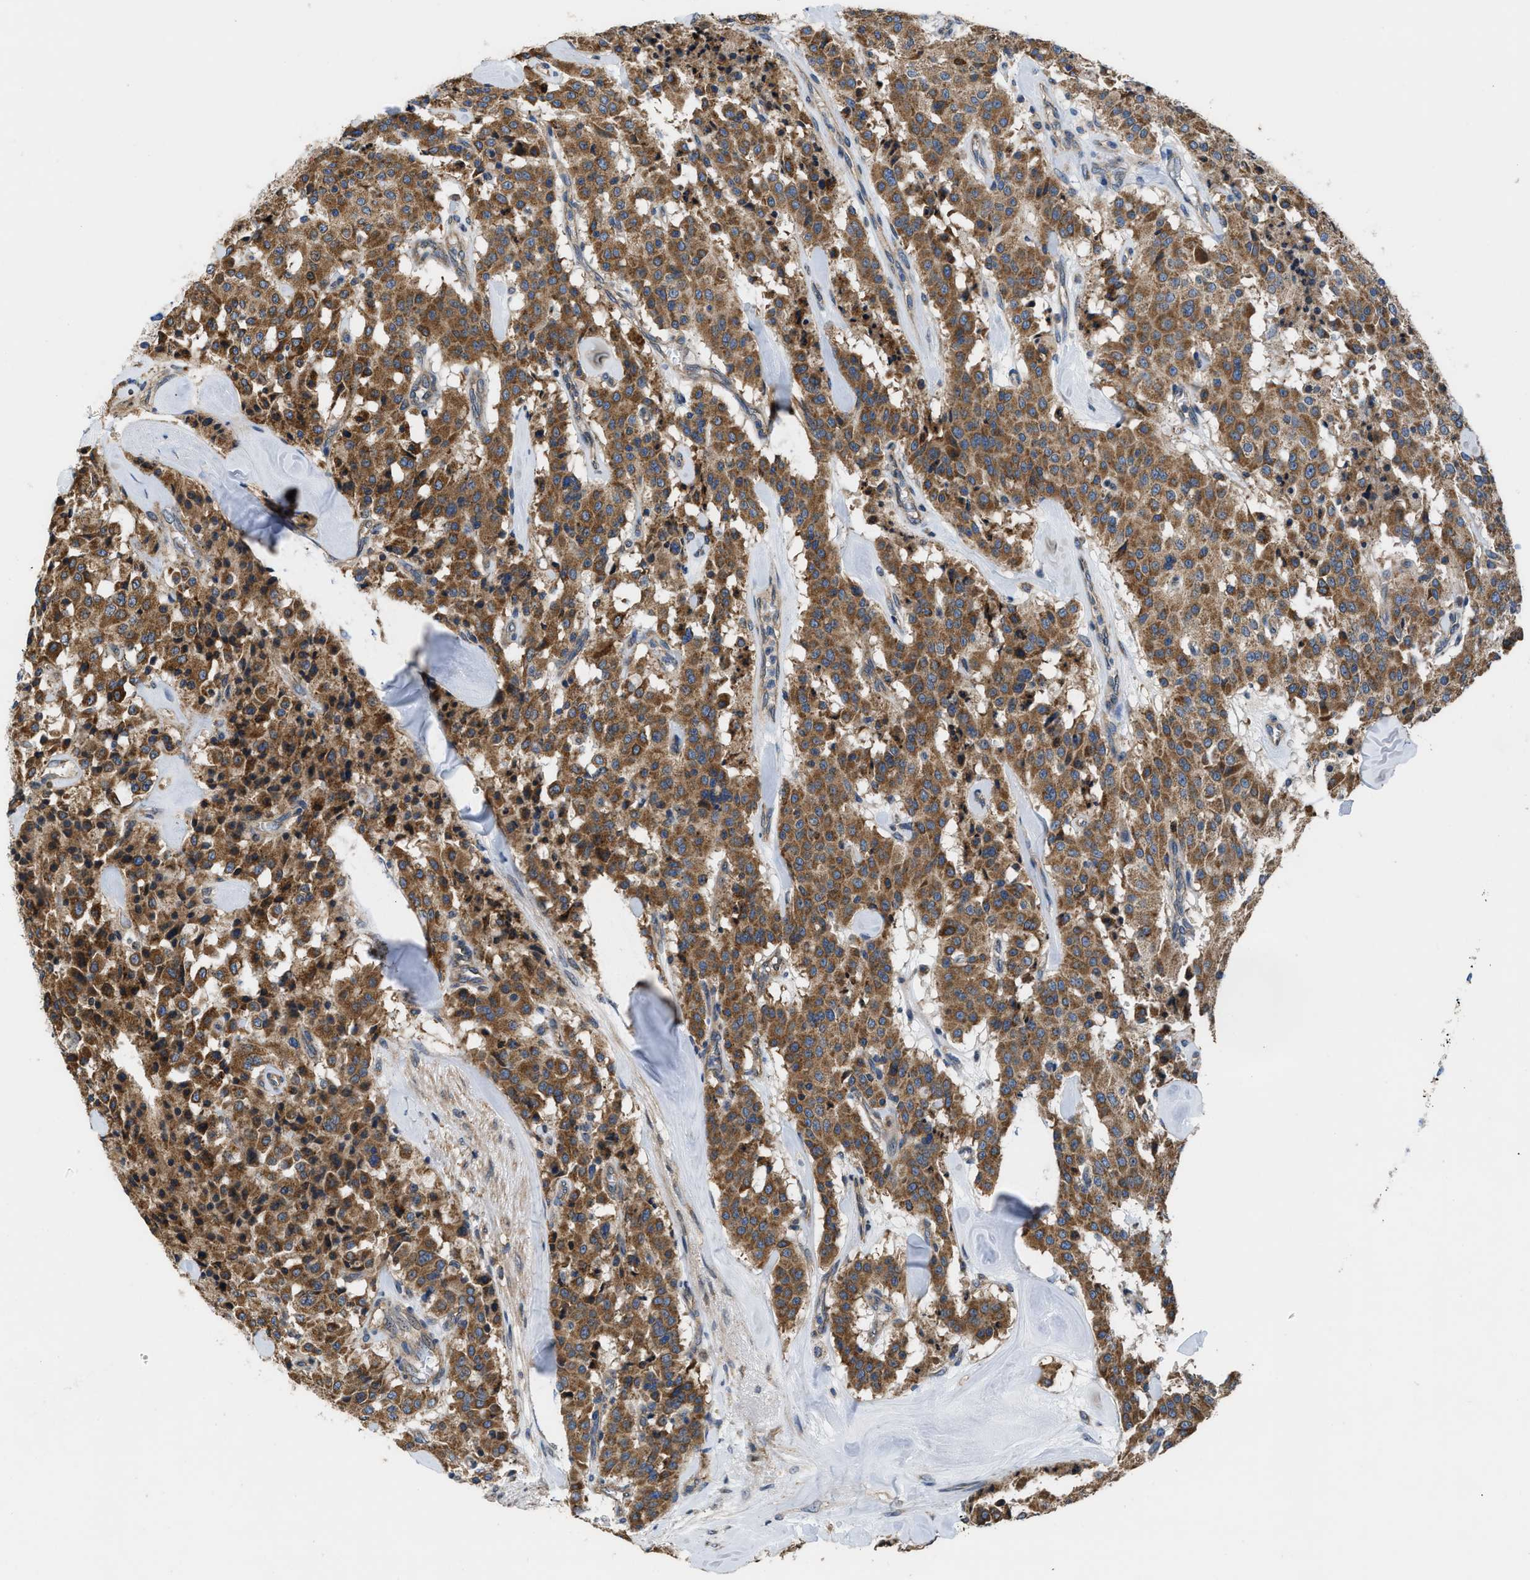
{"staining": {"intensity": "moderate", "quantity": ">75%", "location": "cytoplasmic/membranous"}, "tissue": "carcinoid", "cell_type": "Tumor cells", "image_type": "cancer", "snomed": [{"axis": "morphology", "description": "Carcinoid, malignant, NOS"}, {"axis": "topography", "description": "Lung"}], "caption": "Immunohistochemistry (IHC) (DAB) staining of carcinoid (malignant) displays moderate cytoplasmic/membranous protein expression in about >75% of tumor cells.", "gene": "CEP128", "patient": {"sex": "male", "age": 30}}